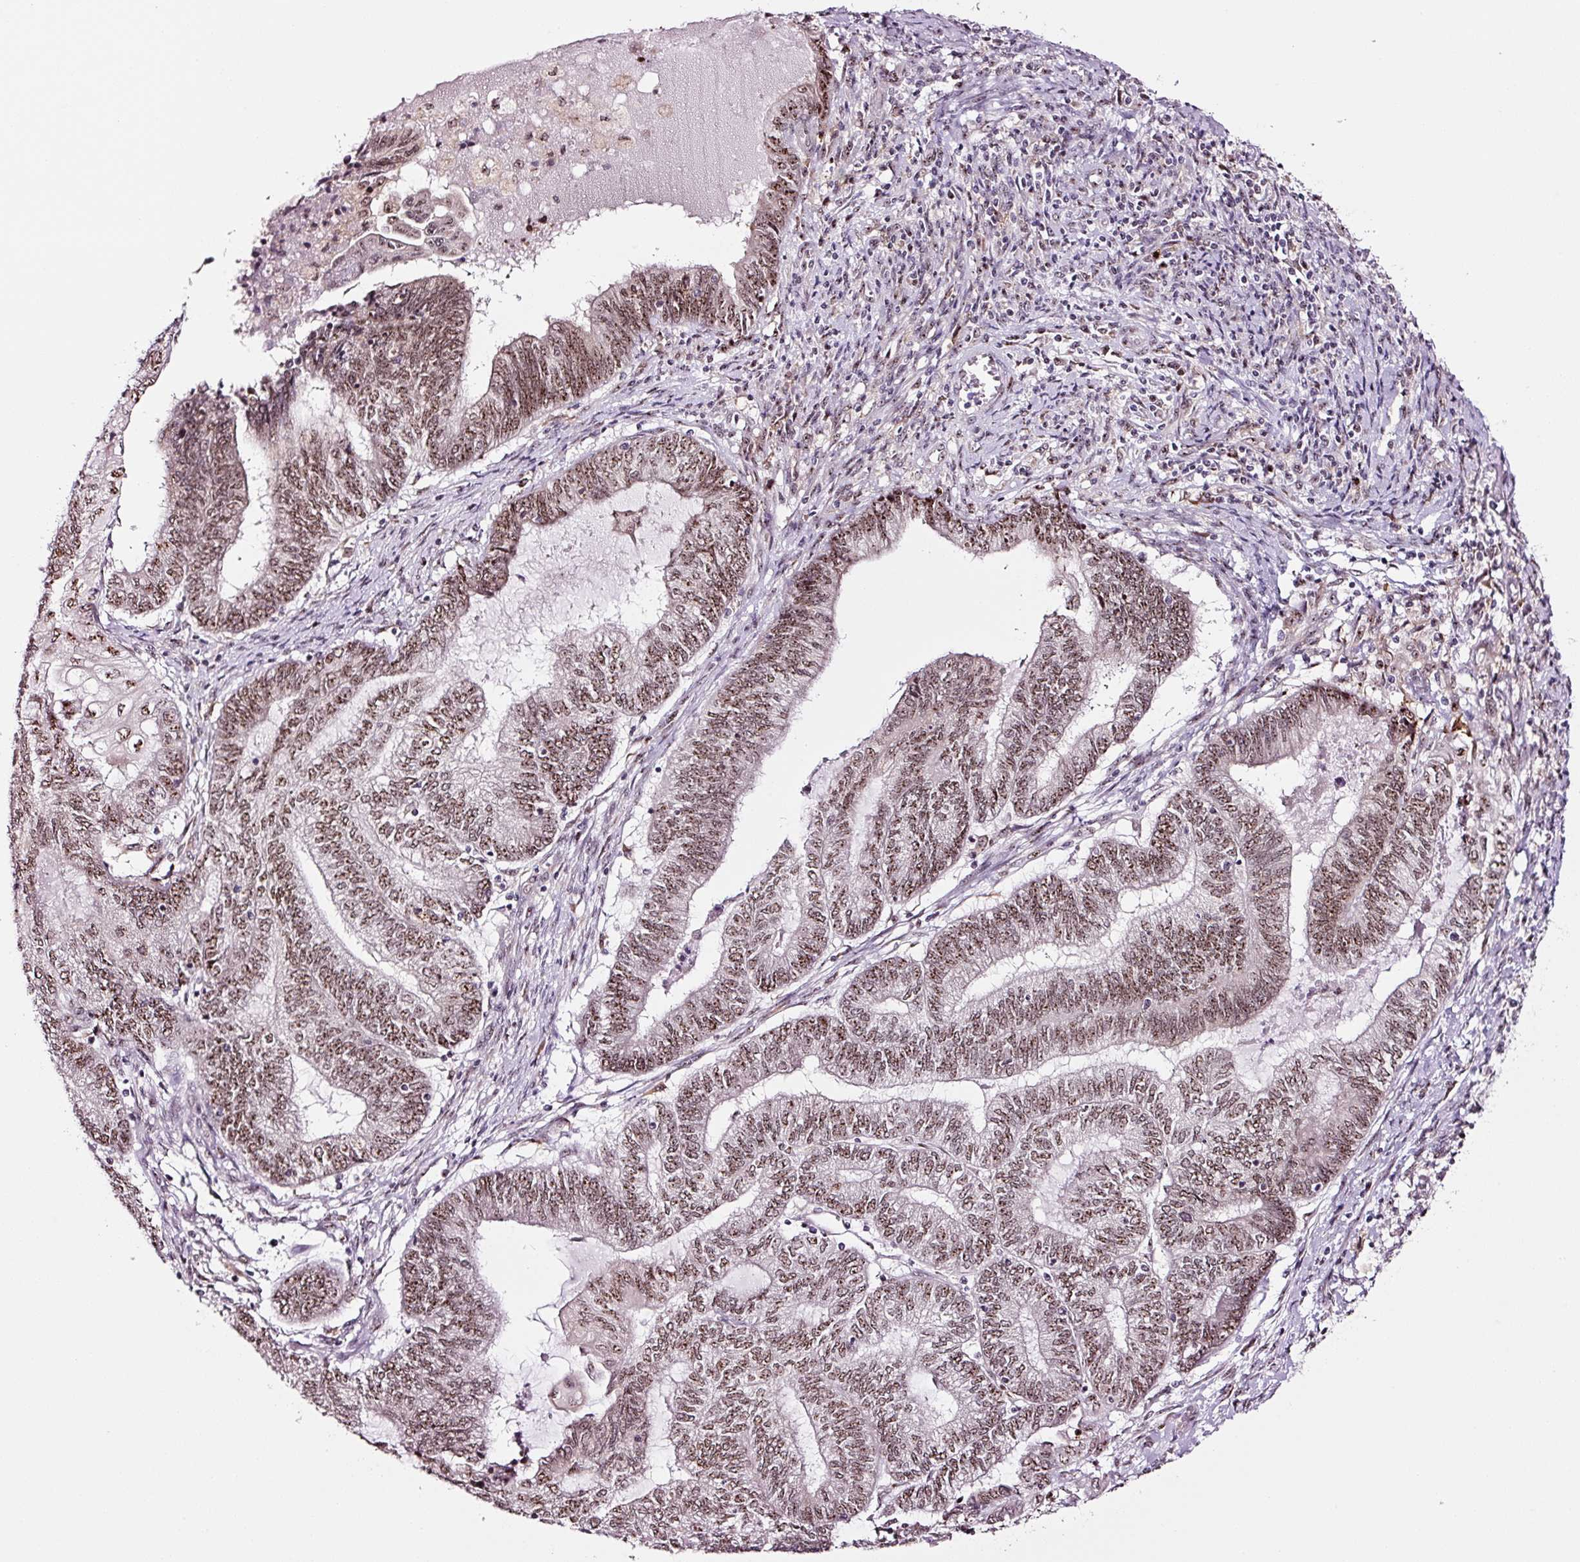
{"staining": {"intensity": "moderate", "quantity": ">75%", "location": "nuclear"}, "tissue": "endometrial cancer", "cell_type": "Tumor cells", "image_type": "cancer", "snomed": [{"axis": "morphology", "description": "Adenocarcinoma, NOS"}, {"axis": "topography", "description": "Uterus"}, {"axis": "topography", "description": "Endometrium"}], "caption": "Immunohistochemistry (IHC) staining of adenocarcinoma (endometrial), which displays medium levels of moderate nuclear staining in about >75% of tumor cells indicating moderate nuclear protein staining. The staining was performed using DAB (3,3'-diaminobenzidine) (brown) for protein detection and nuclei were counterstained in hematoxylin (blue).", "gene": "GNL3", "patient": {"sex": "female", "age": 70}}